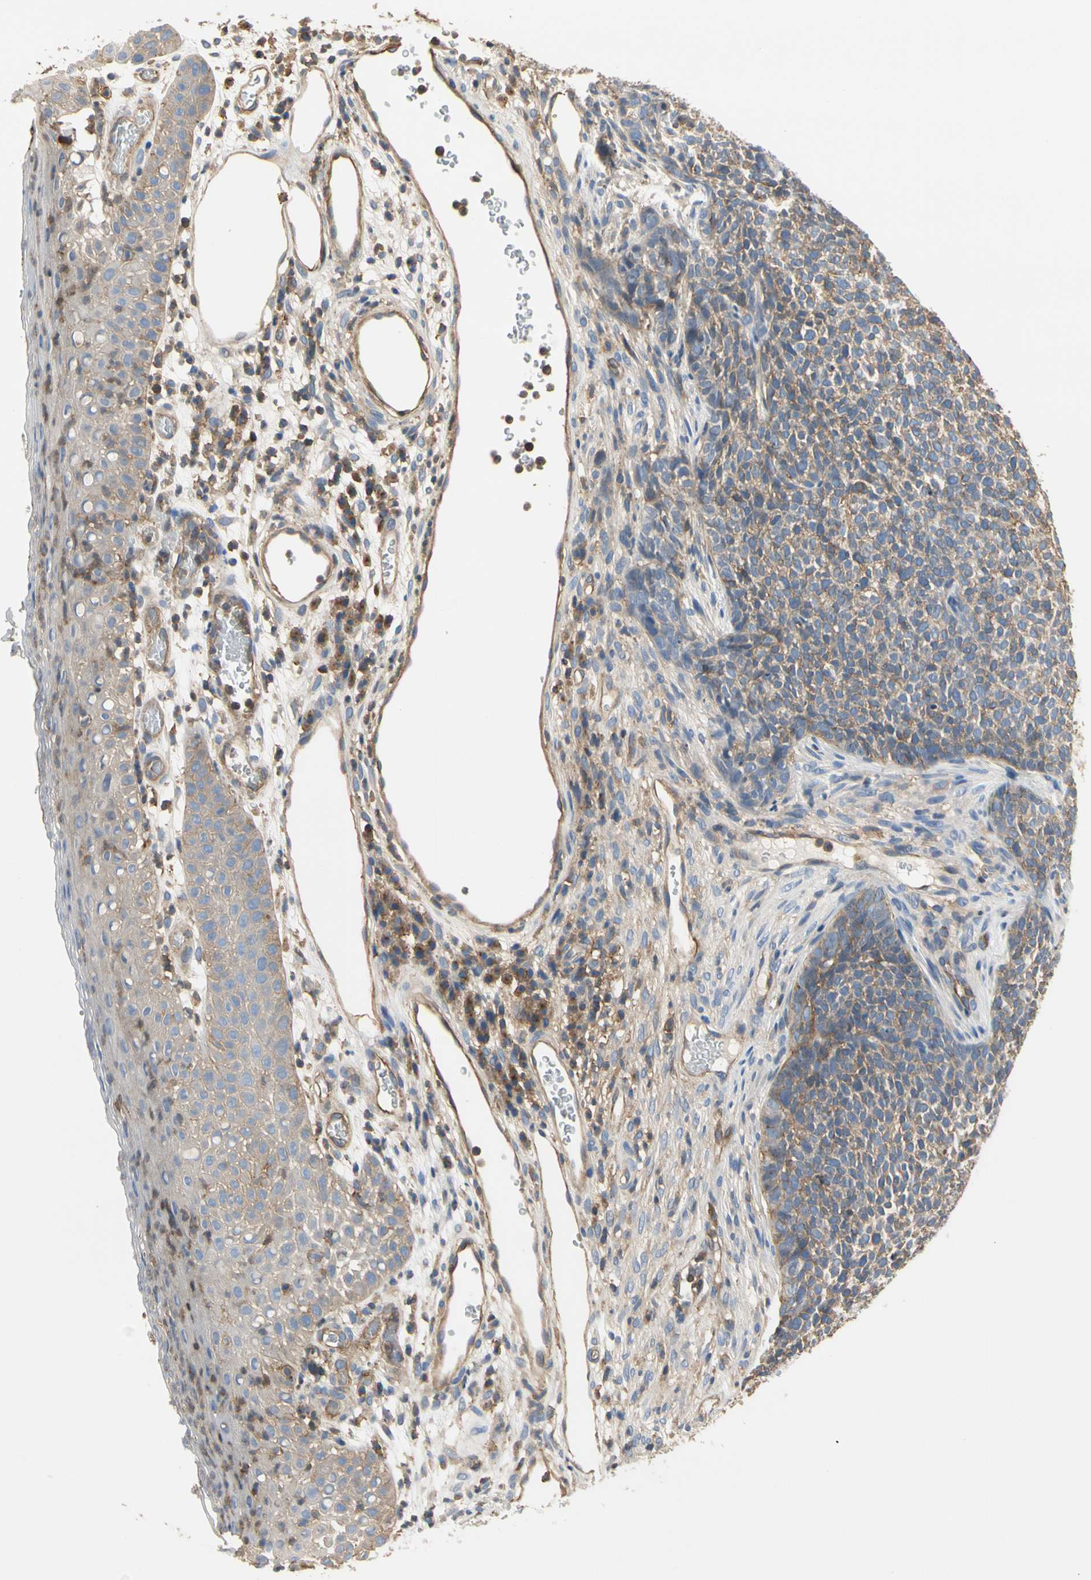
{"staining": {"intensity": "weak", "quantity": "25%-75%", "location": "cytoplasmic/membranous"}, "tissue": "skin cancer", "cell_type": "Tumor cells", "image_type": "cancer", "snomed": [{"axis": "morphology", "description": "Basal cell carcinoma"}, {"axis": "topography", "description": "Skin"}], "caption": "Immunohistochemical staining of skin cancer (basal cell carcinoma) exhibits low levels of weak cytoplasmic/membranous protein positivity in about 25%-75% of tumor cells. The staining is performed using DAB (3,3'-diaminobenzidine) brown chromogen to label protein expression. The nuclei are counter-stained blue using hematoxylin.", "gene": "IL1RL1", "patient": {"sex": "female", "age": 84}}